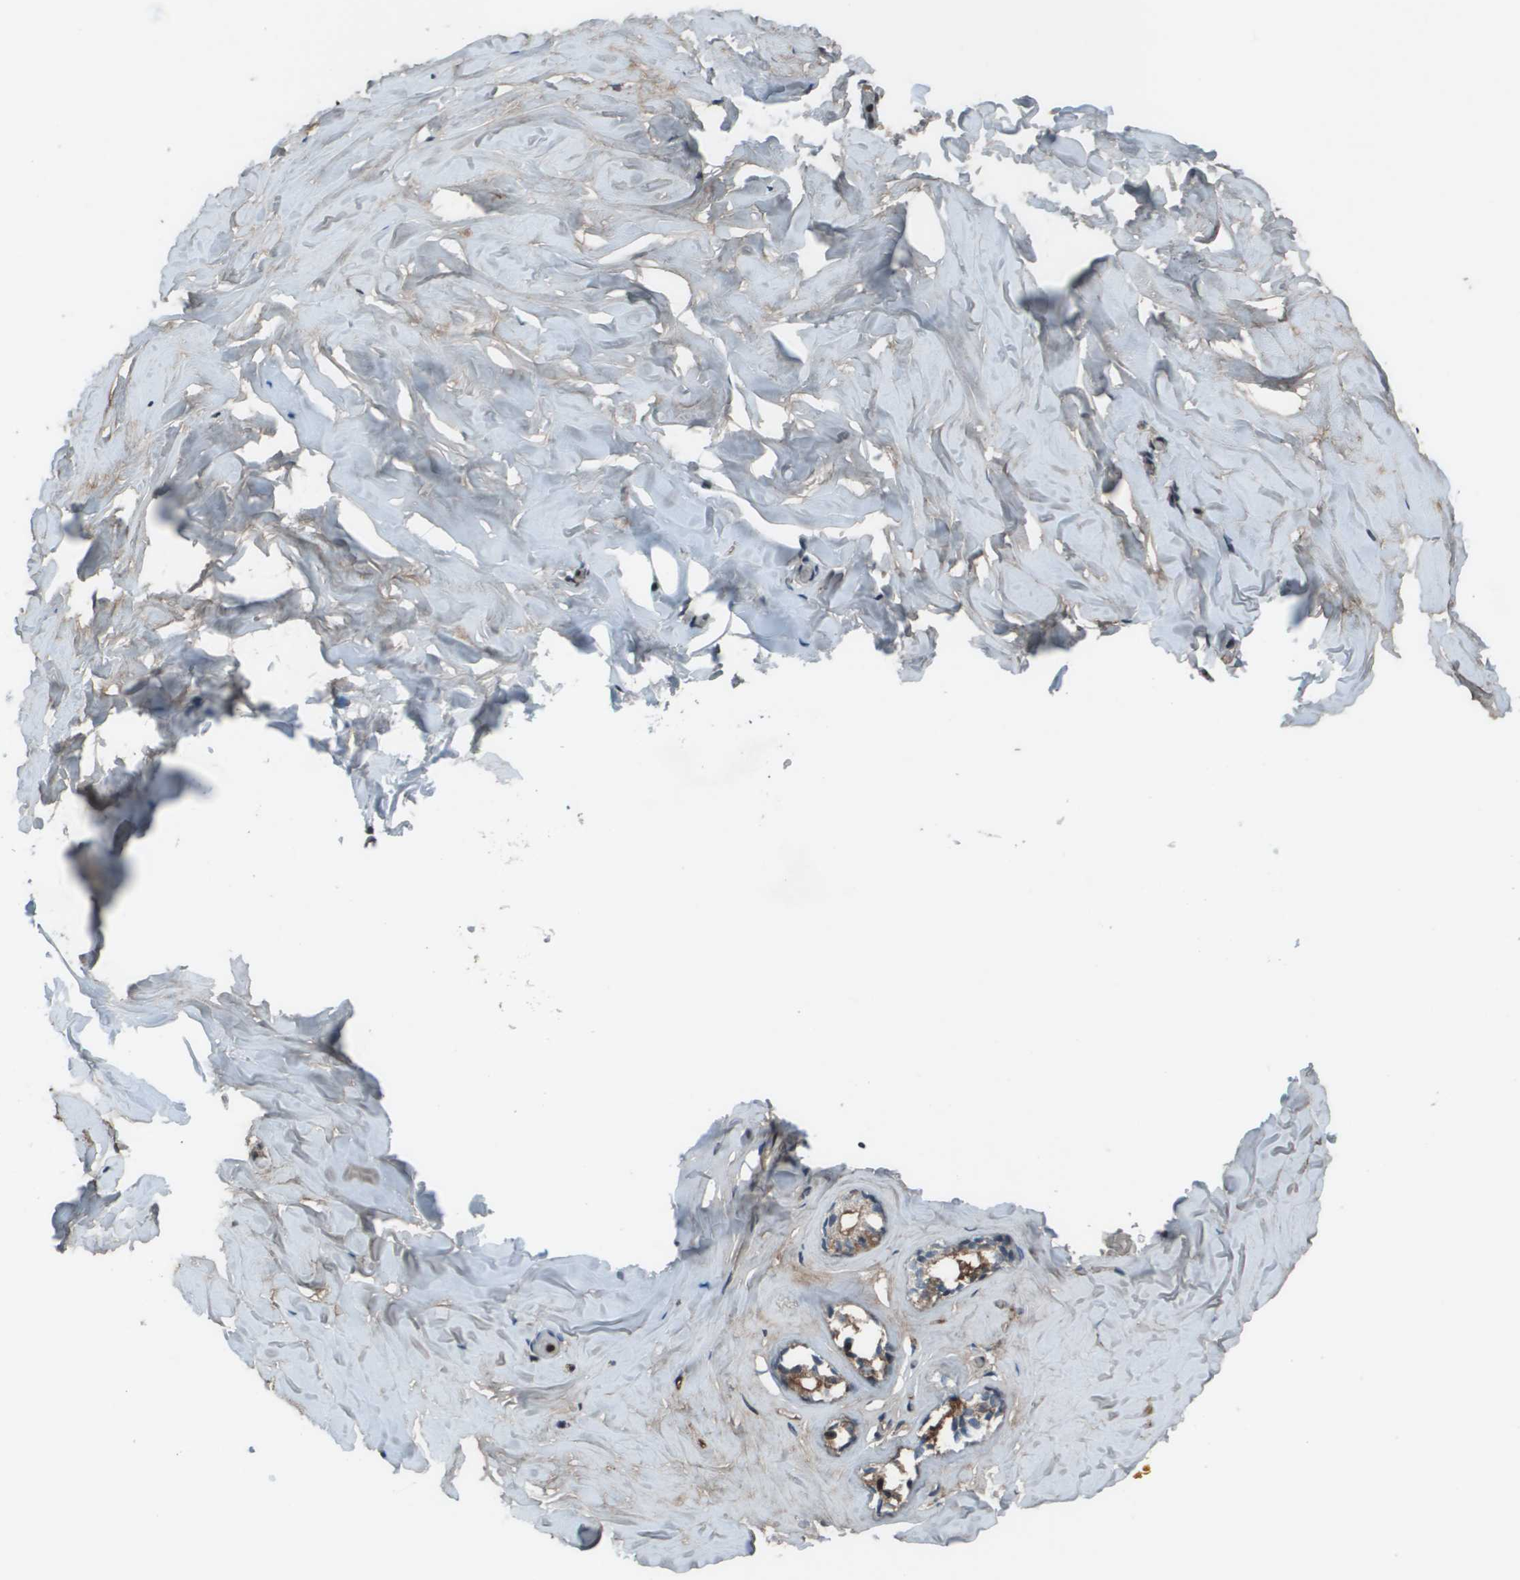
{"staining": {"intensity": "negative", "quantity": "none", "location": "none"}, "tissue": "breast", "cell_type": "Adipocytes", "image_type": "normal", "snomed": [{"axis": "morphology", "description": "Normal tissue, NOS"}, {"axis": "topography", "description": "Breast"}], "caption": "High power microscopy histopathology image of an IHC micrograph of benign breast, revealing no significant staining in adipocytes.", "gene": "CXCL12", "patient": {"sex": "female", "age": 75}}